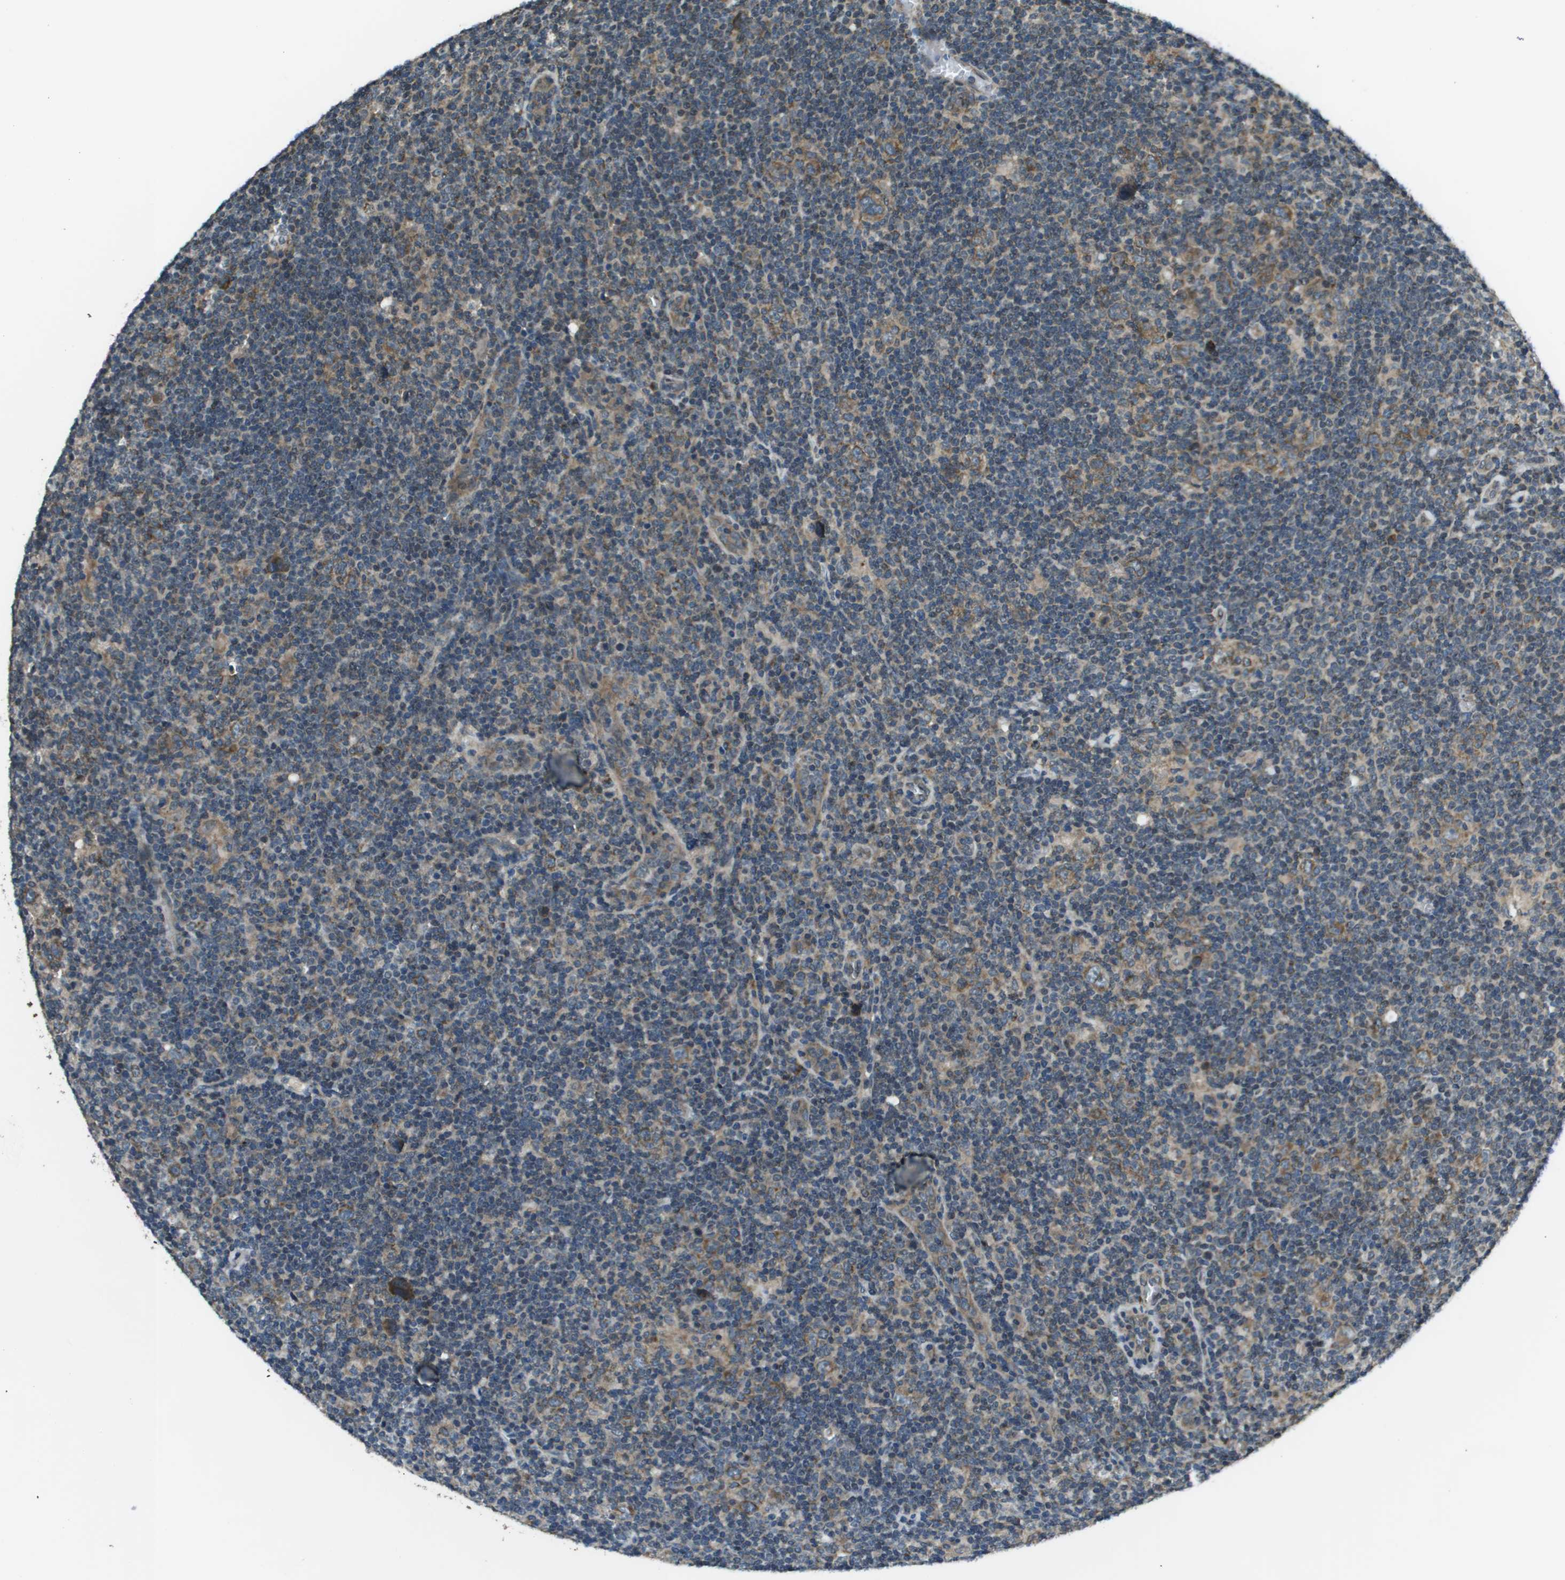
{"staining": {"intensity": "moderate", "quantity": ">75%", "location": "cytoplasmic/membranous"}, "tissue": "lymphoma", "cell_type": "Tumor cells", "image_type": "cancer", "snomed": [{"axis": "morphology", "description": "Hodgkin's disease, NOS"}, {"axis": "topography", "description": "Lymph node"}], "caption": "Protein staining displays moderate cytoplasmic/membranous staining in approximately >75% of tumor cells in lymphoma. The staining was performed using DAB to visualize the protein expression in brown, while the nuclei were stained in blue with hematoxylin (Magnification: 20x).", "gene": "PPFIA1", "patient": {"sex": "female", "age": 57}}